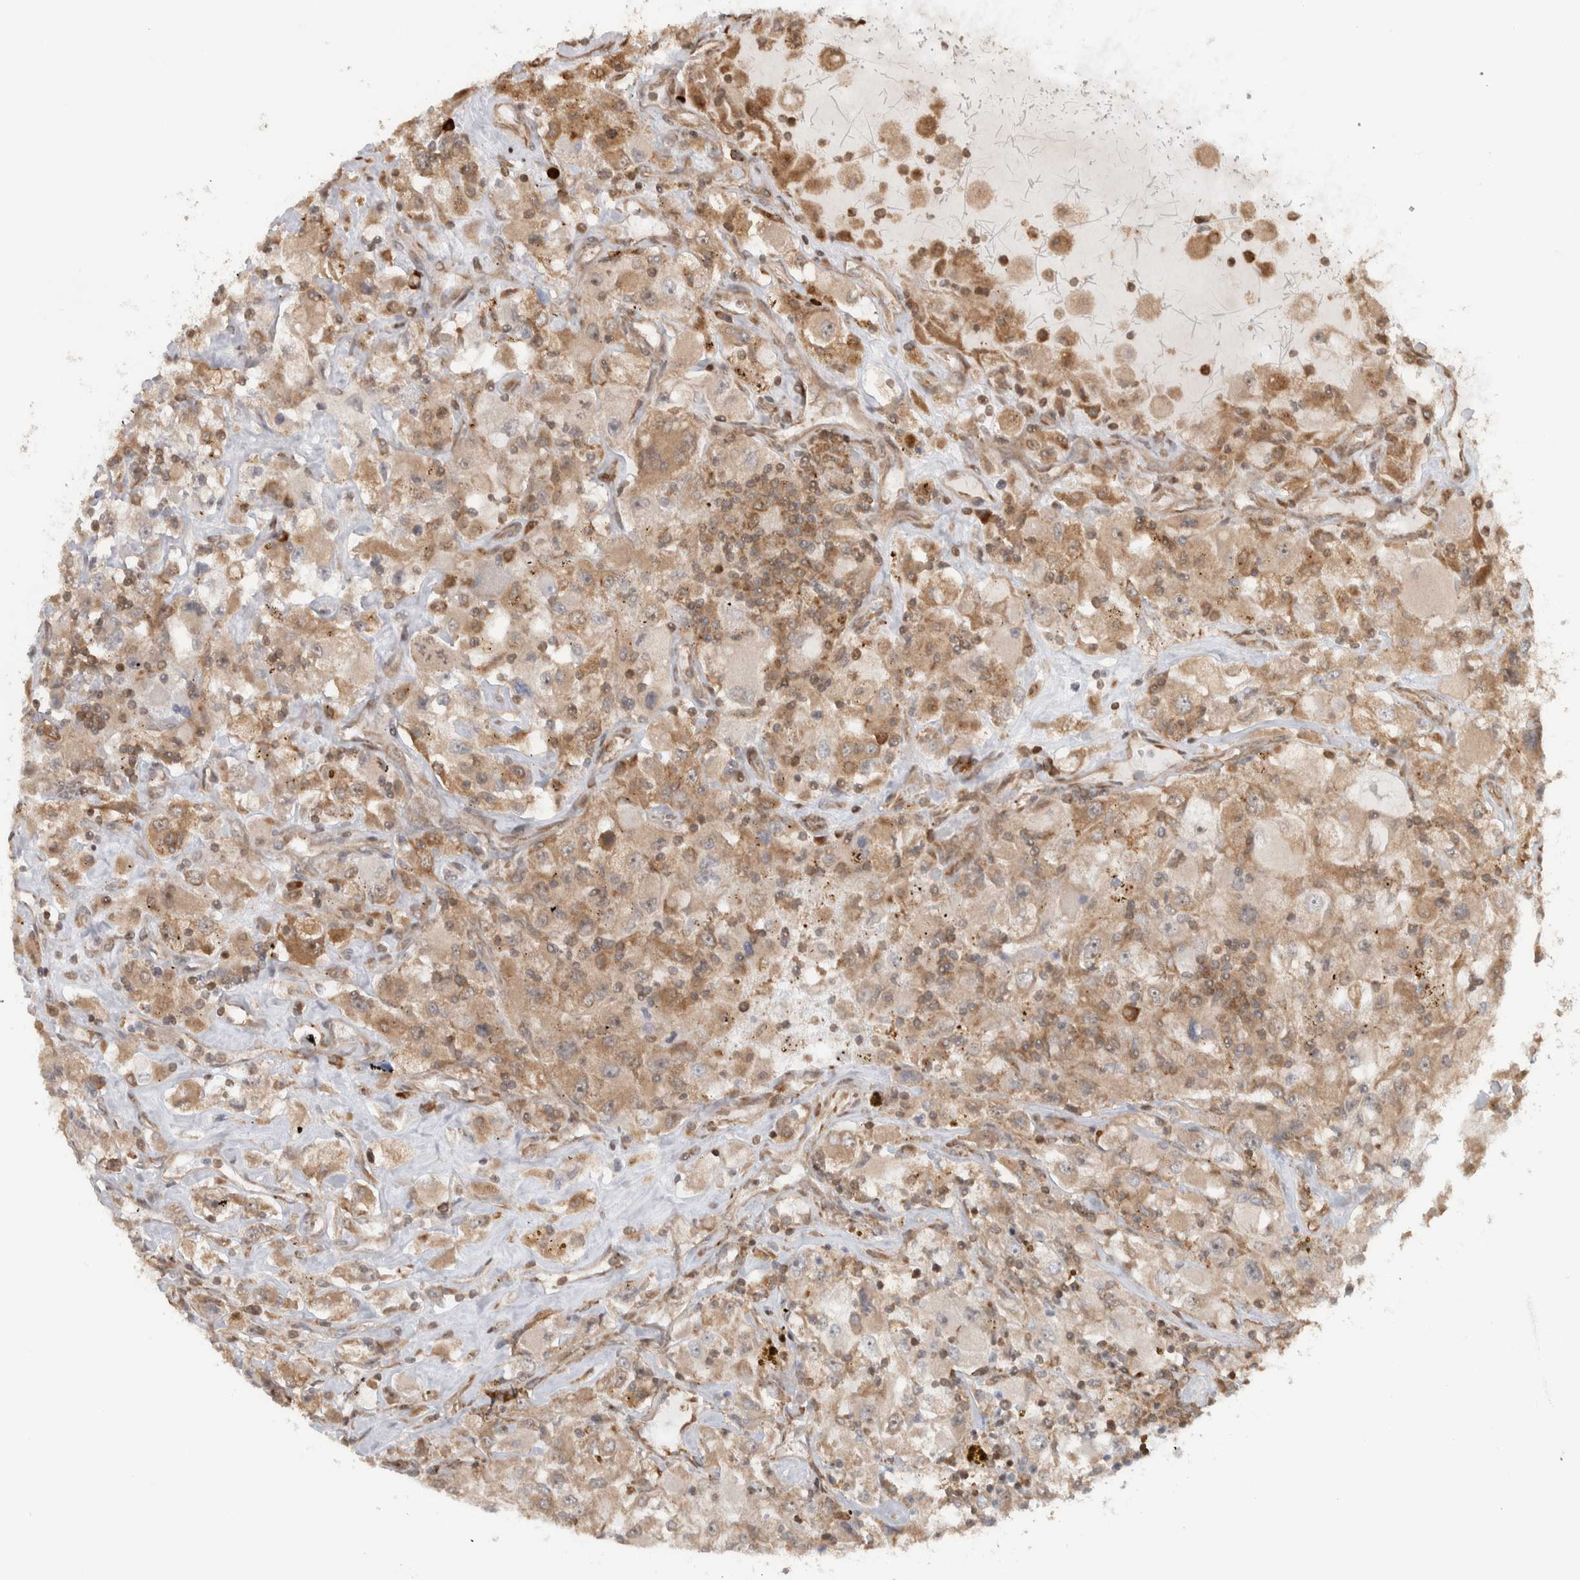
{"staining": {"intensity": "weak", "quantity": ">75%", "location": "cytoplasmic/membranous"}, "tissue": "renal cancer", "cell_type": "Tumor cells", "image_type": "cancer", "snomed": [{"axis": "morphology", "description": "Adenocarcinoma, NOS"}, {"axis": "topography", "description": "Kidney"}], "caption": "Human renal cancer stained with a brown dye shows weak cytoplasmic/membranous positive positivity in about >75% of tumor cells.", "gene": "CNTROB", "patient": {"sex": "female", "age": 52}}